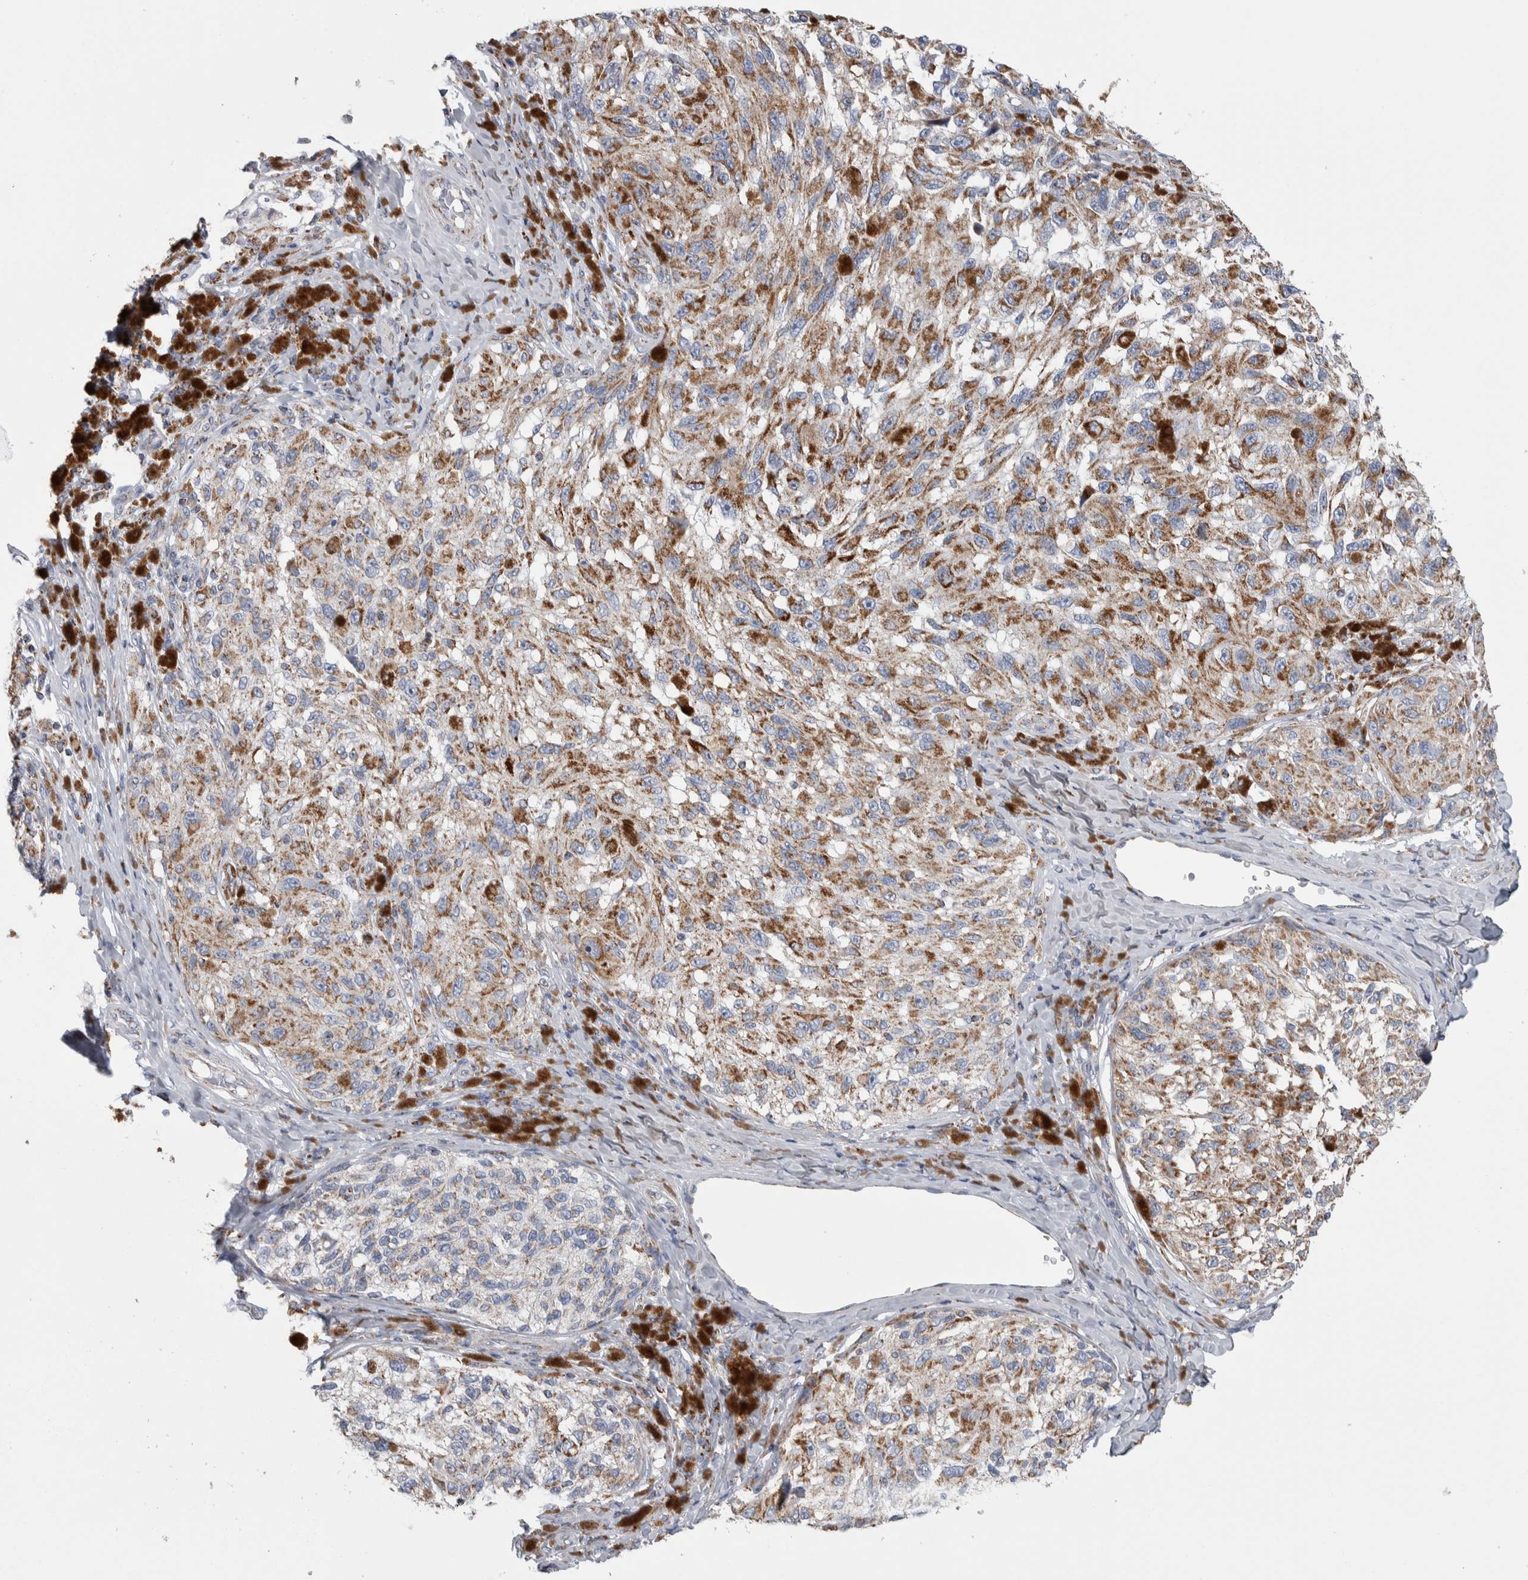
{"staining": {"intensity": "moderate", "quantity": ">75%", "location": "cytoplasmic/membranous"}, "tissue": "melanoma", "cell_type": "Tumor cells", "image_type": "cancer", "snomed": [{"axis": "morphology", "description": "Malignant melanoma, NOS"}, {"axis": "topography", "description": "Skin"}], "caption": "High-power microscopy captured an IHC photomicrograph of melanoma, revealing moderate cytoplasmic/membranous expression in about >75% of tumor cells.", "gene": "ETFA", "patient": {"sex": "female", "age": 73}}